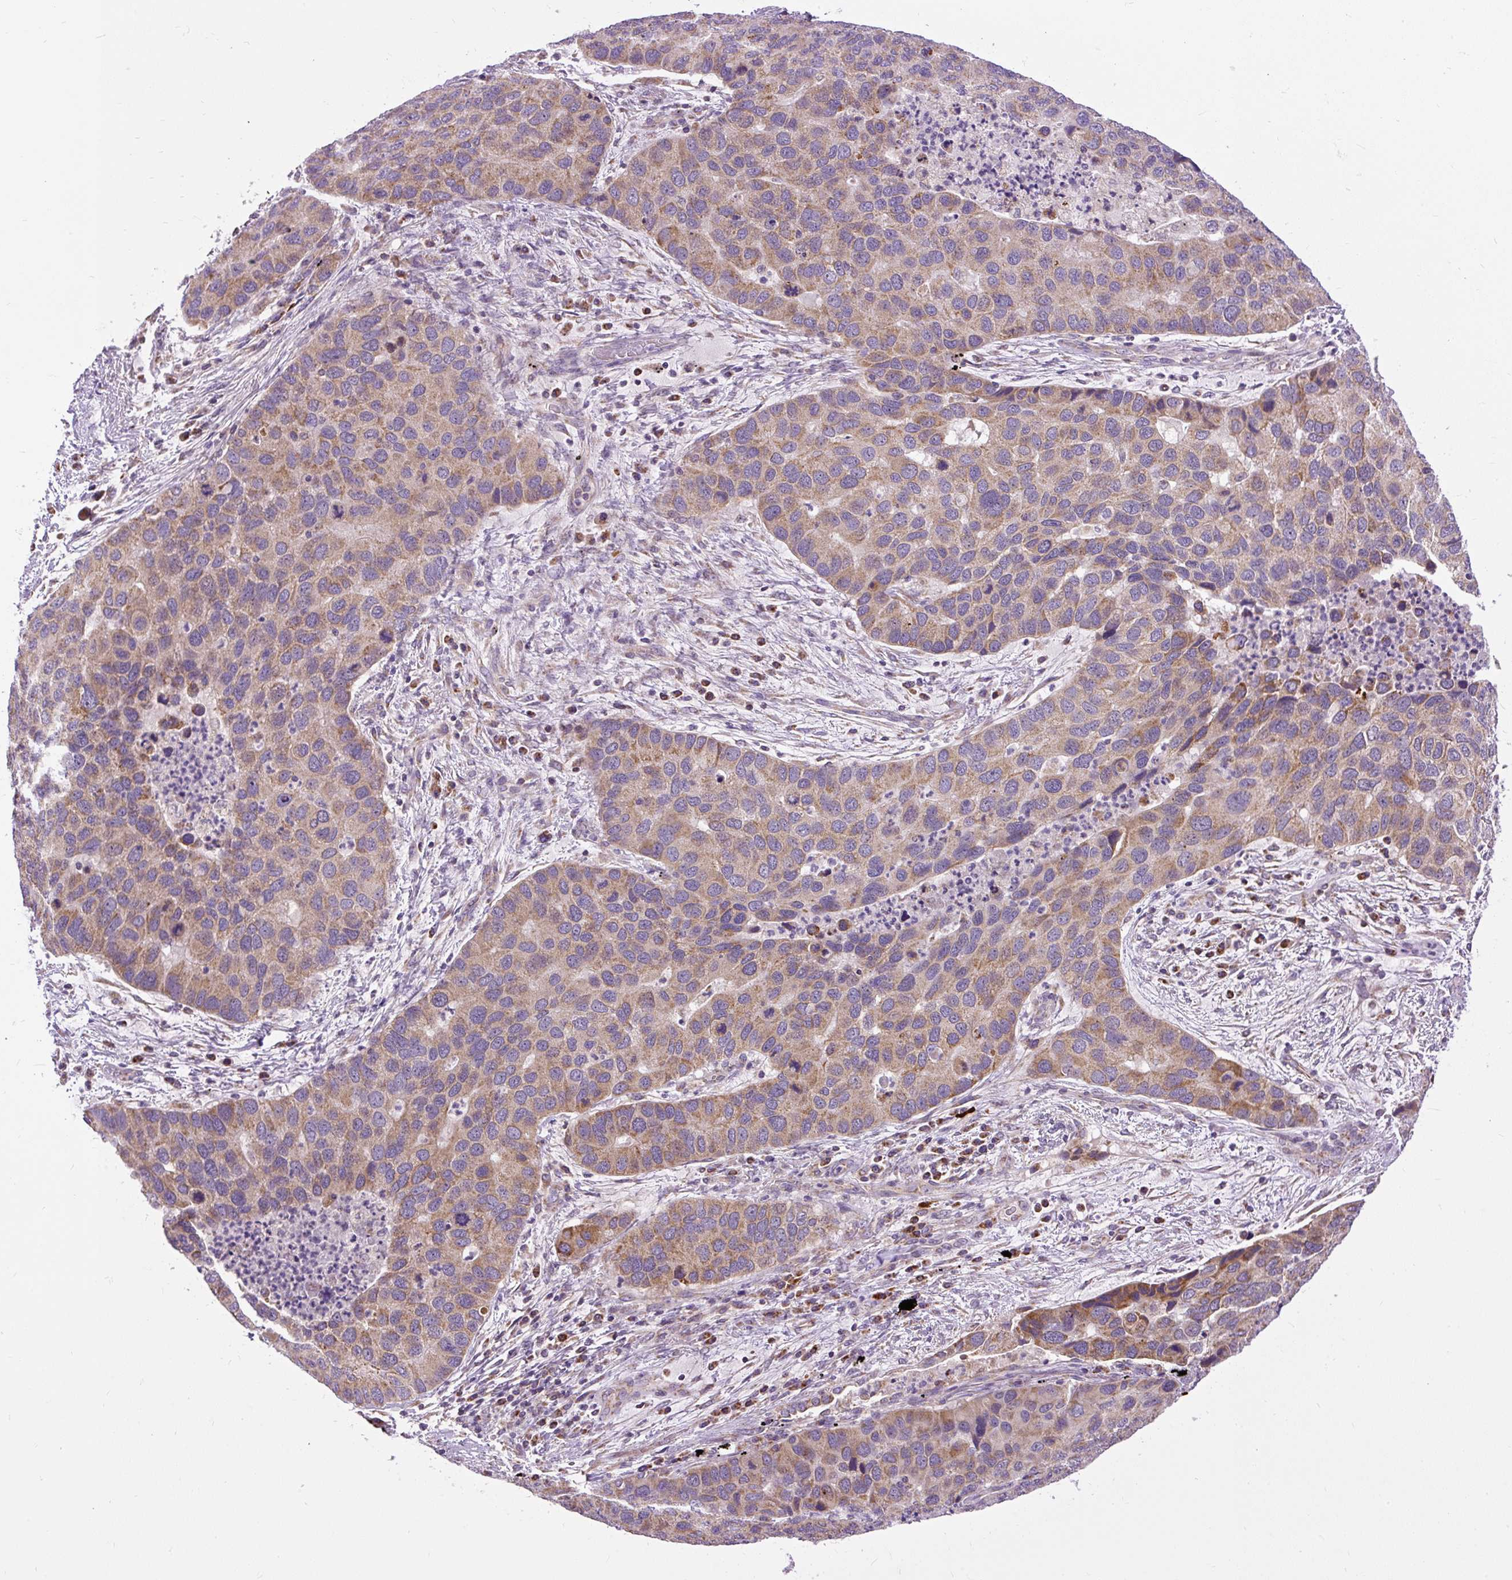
{"staining": {"intensity": "moderate", "quantity": "25%-75%", "location": "cytoplasmic/membranous"}, "tissue": "lung cancer", "cell_type": "Tumor cells", "image_type": "cancer", "snomed": [{"axis": "morphology", "description": "Aneuploidy"}, {"axis": "morphology", "description": "Adenocarcinoma, NOS"}, {"axis": "topography", "description": "Lymph node"}, {"axis": "topography", "description": "Lung"}], "caption": "A brown stain shows moderate cytoplasmic/membranous staining of a protein in human adenocarcinoma (lung) tumor cells.", "gene": "TM2D3", "patient": {"sex": "female", "age": 74}}